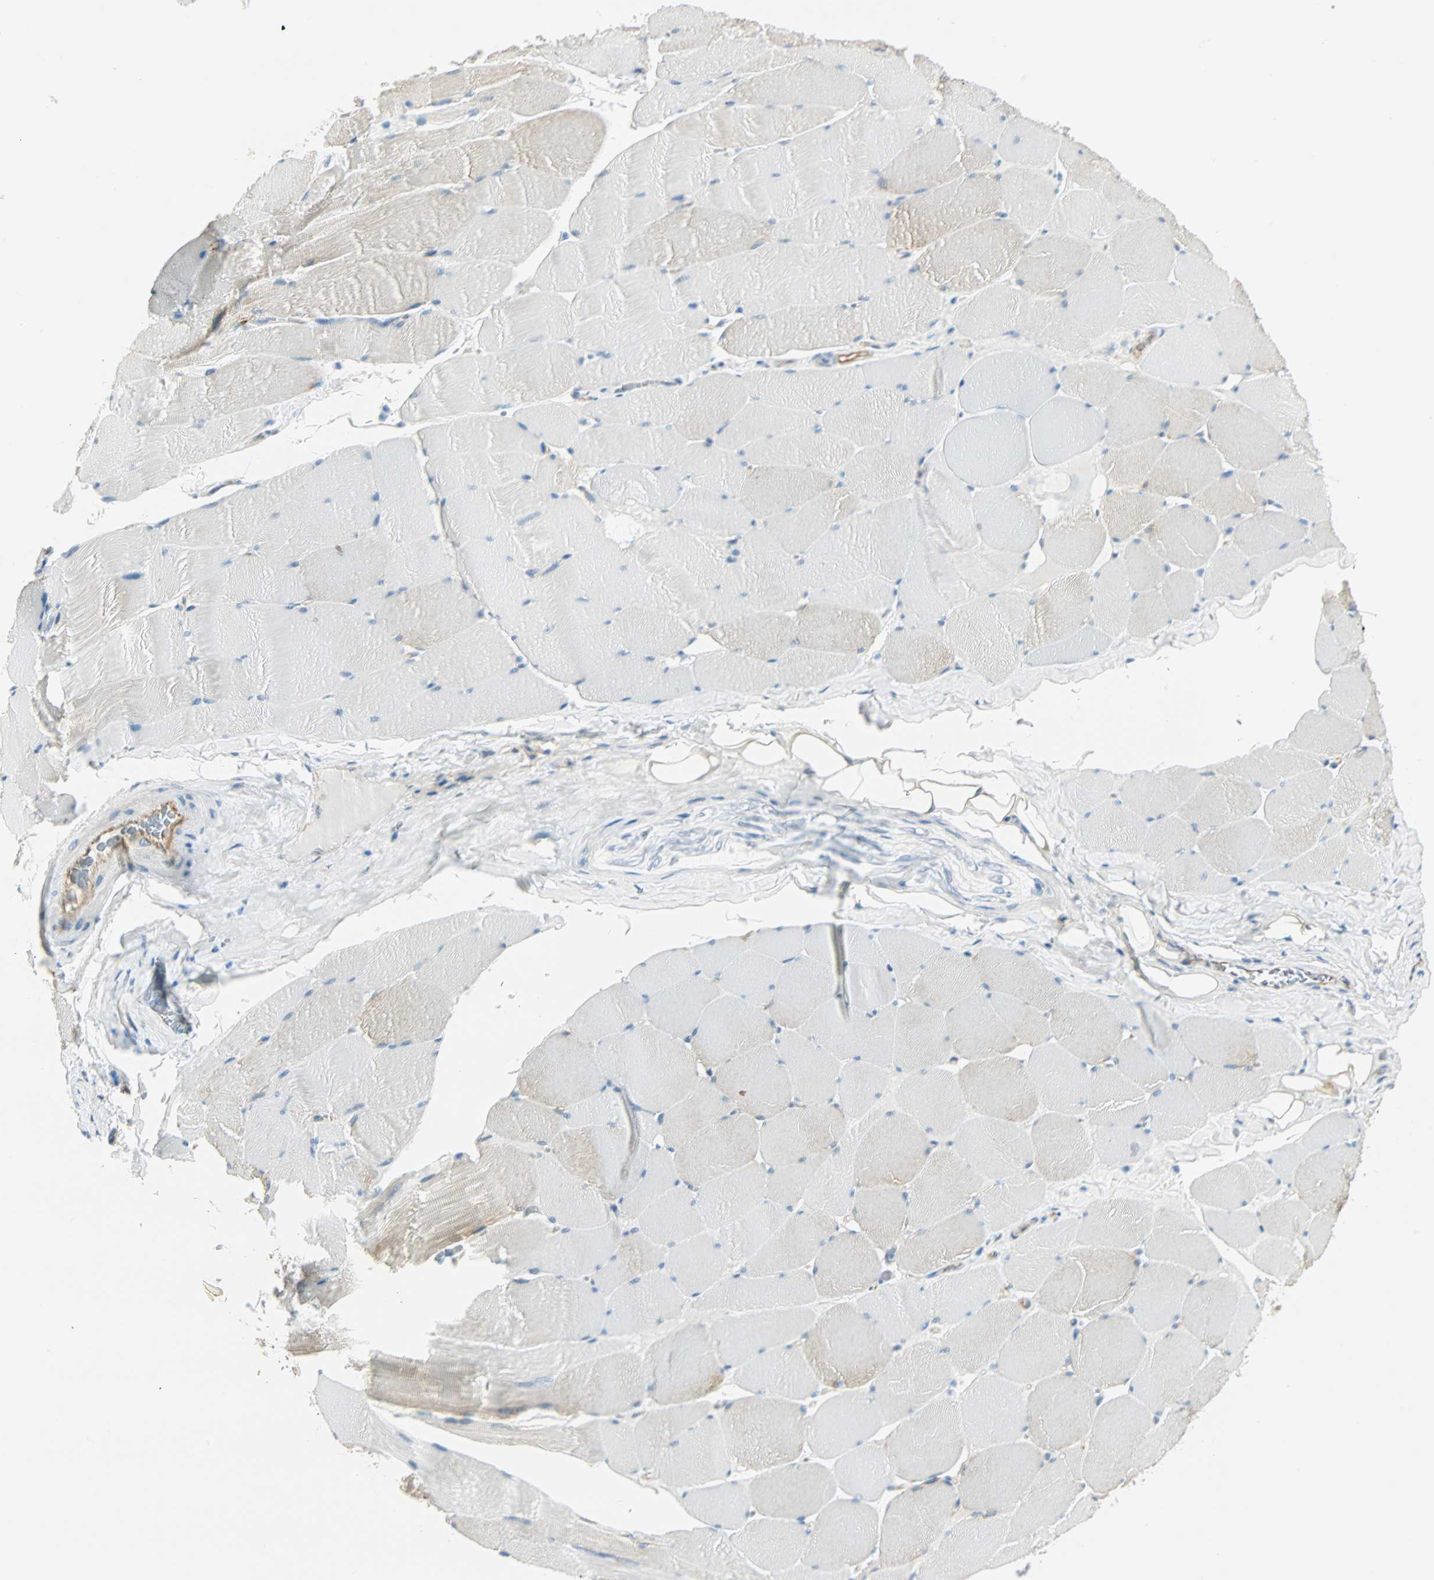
{"staining": {"intensity": "moderate", "quantity": "<25%", "location": "cytoplasmic/membranous"}, "tissue": "skeletal muscle", "cell_type": "Myocytes", "image_type": "normal", "snomed": [{"axis": "morphology", "description": "Normal tissue, NOS"}, {"axis": "topography", "description": "Skeletal muscle"}], "caption": "The image reveals staining of benign skeletal muscle, revealing moderate cytoplasmic/membranous protein staining (brown color) within myocytes. (DAB IHC, brown staining for protein, blue staining for nuclei).", "gene": "VPS9D1", "patient": {"sex": "male", "age": 62}}